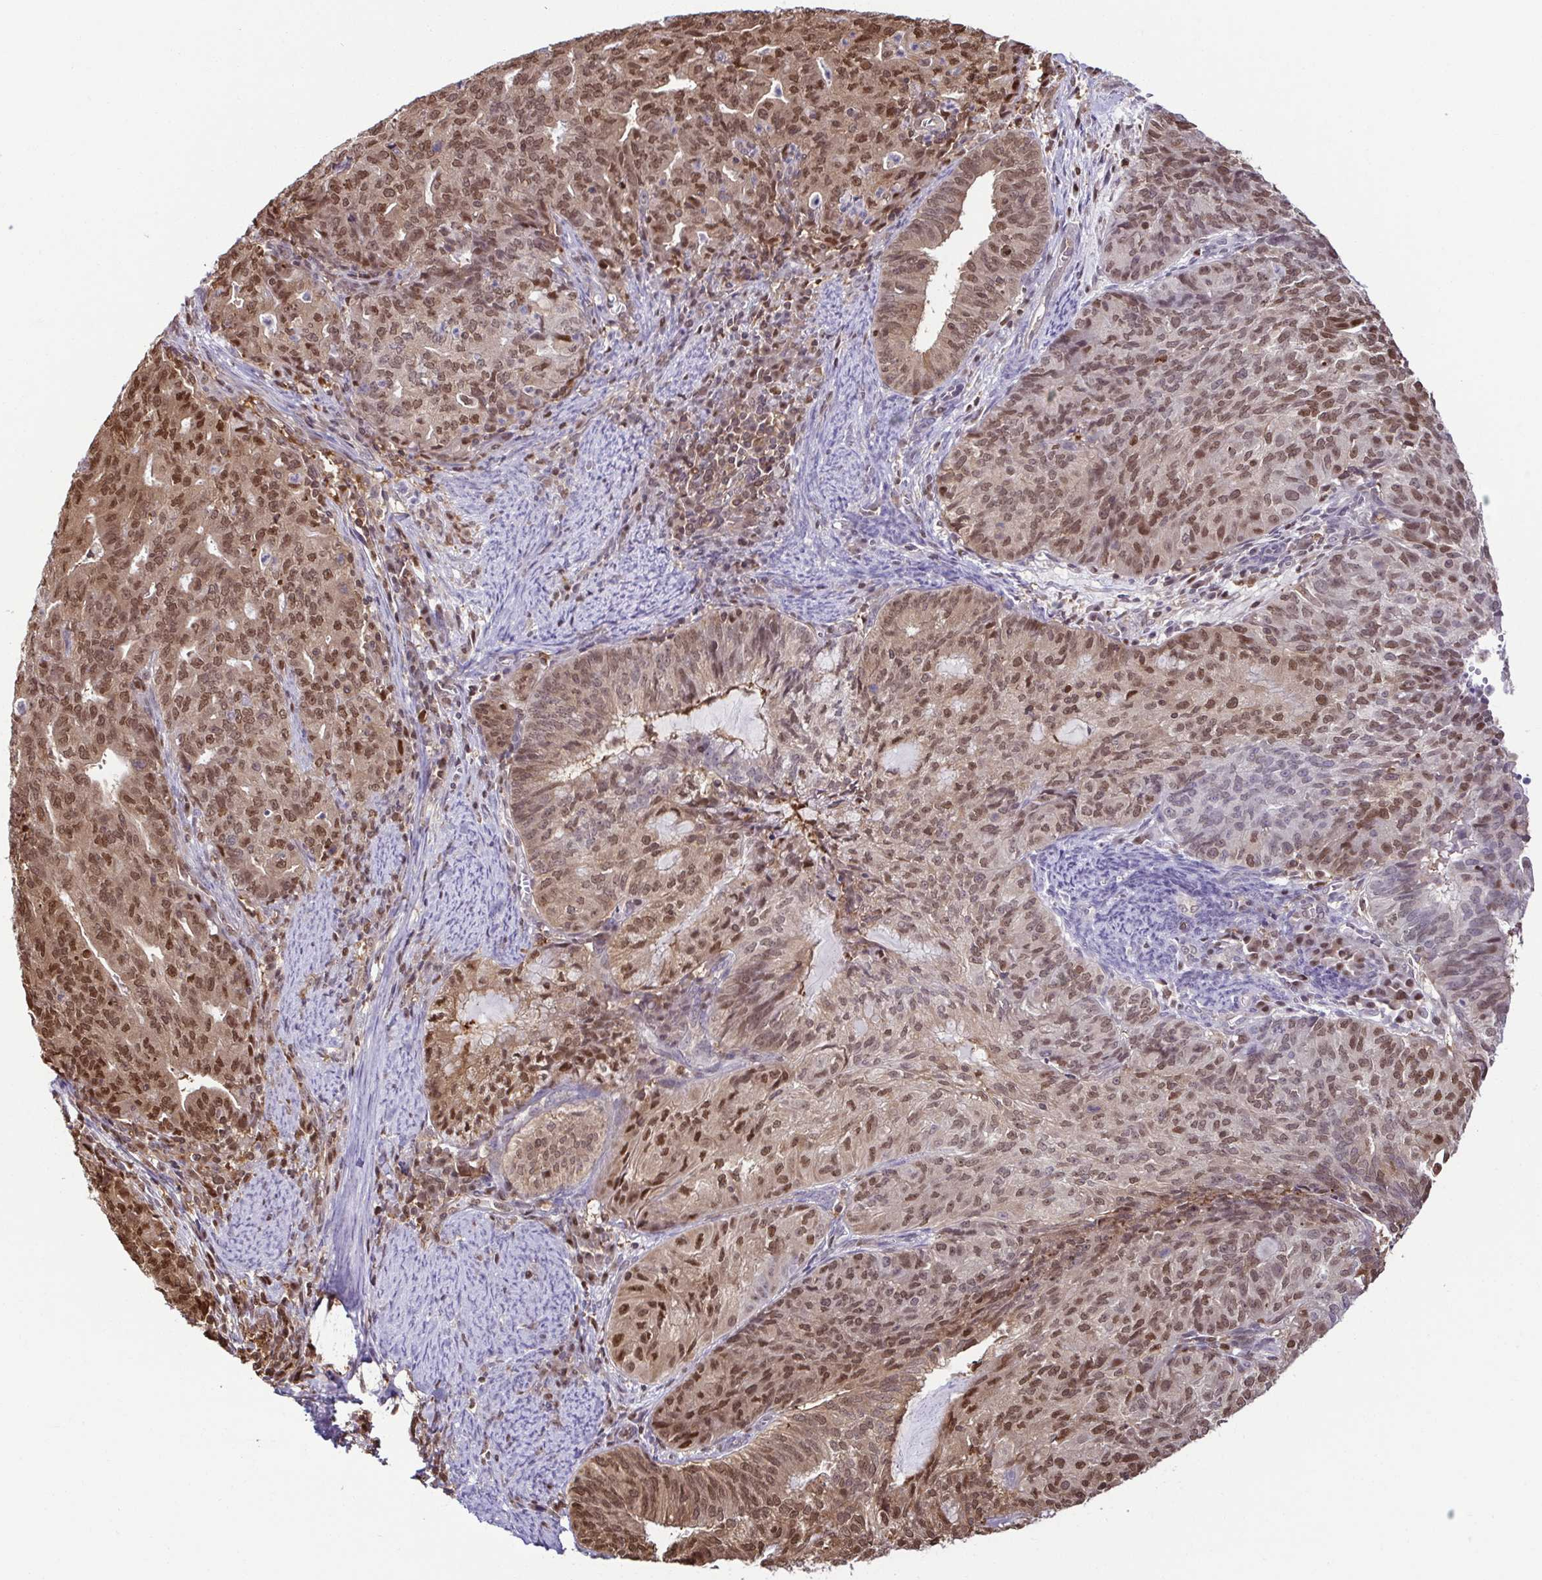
{"staining": {"intensity": "moderate", "quantity": ">75%", "location": "nuclear"}, "tissue": "endometrial cancer", "cell_type": "Tumor cells", "image_type": "cancer", "snomed": [{"axis": "morphology", "description": "Adenocarcinoma, NOS"}, {"axis": "topography", "description": "Endometrium"}], "caption": "This is an image of immunohistochemistry staining of endometrial cancer (adenocarcinoma), which shows moderate positivity in the nuclear of tumor cells.", "gene": "PSMB9", "patient": {"sex": "female", "age": 82}}